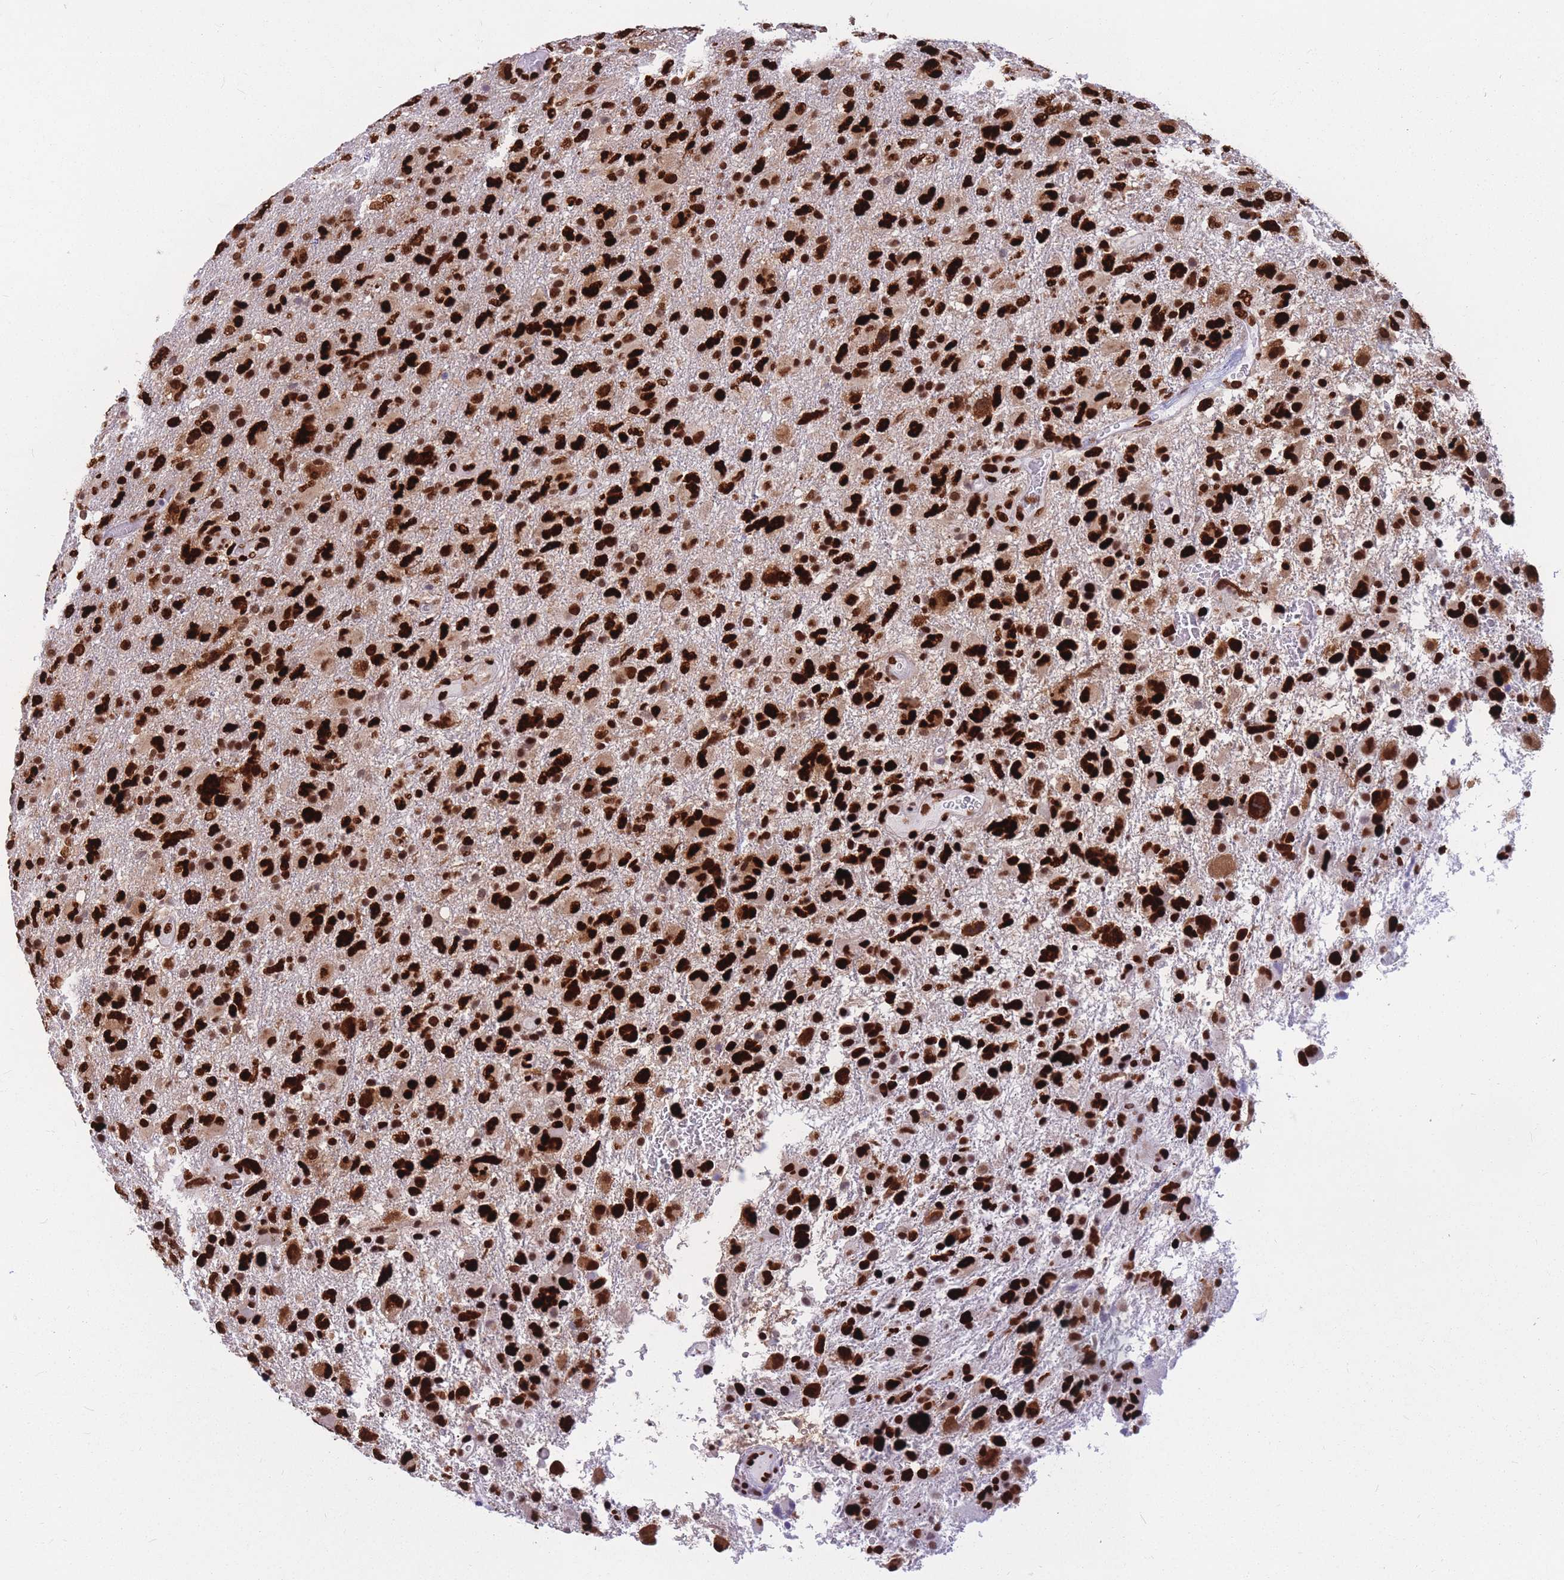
{"staining": {"intensity": "strong", "quantity": ">75%", "location": "nuclear"}, "tissue": "glioma", "cell_type": "Tumor cells", "image_type": "cancer", "snomed": [{"axis": "morphology", "description": "Glioma, malignant, High grade"}, {"axis": "topography", "description": "Brain"}], "caption": "Protein positivity by IHC shows strong nuclear staining in approximately >75% of tumor cells in glioma.", "gene": "NASP", "patient": {"sex": "male", "age": 61}}